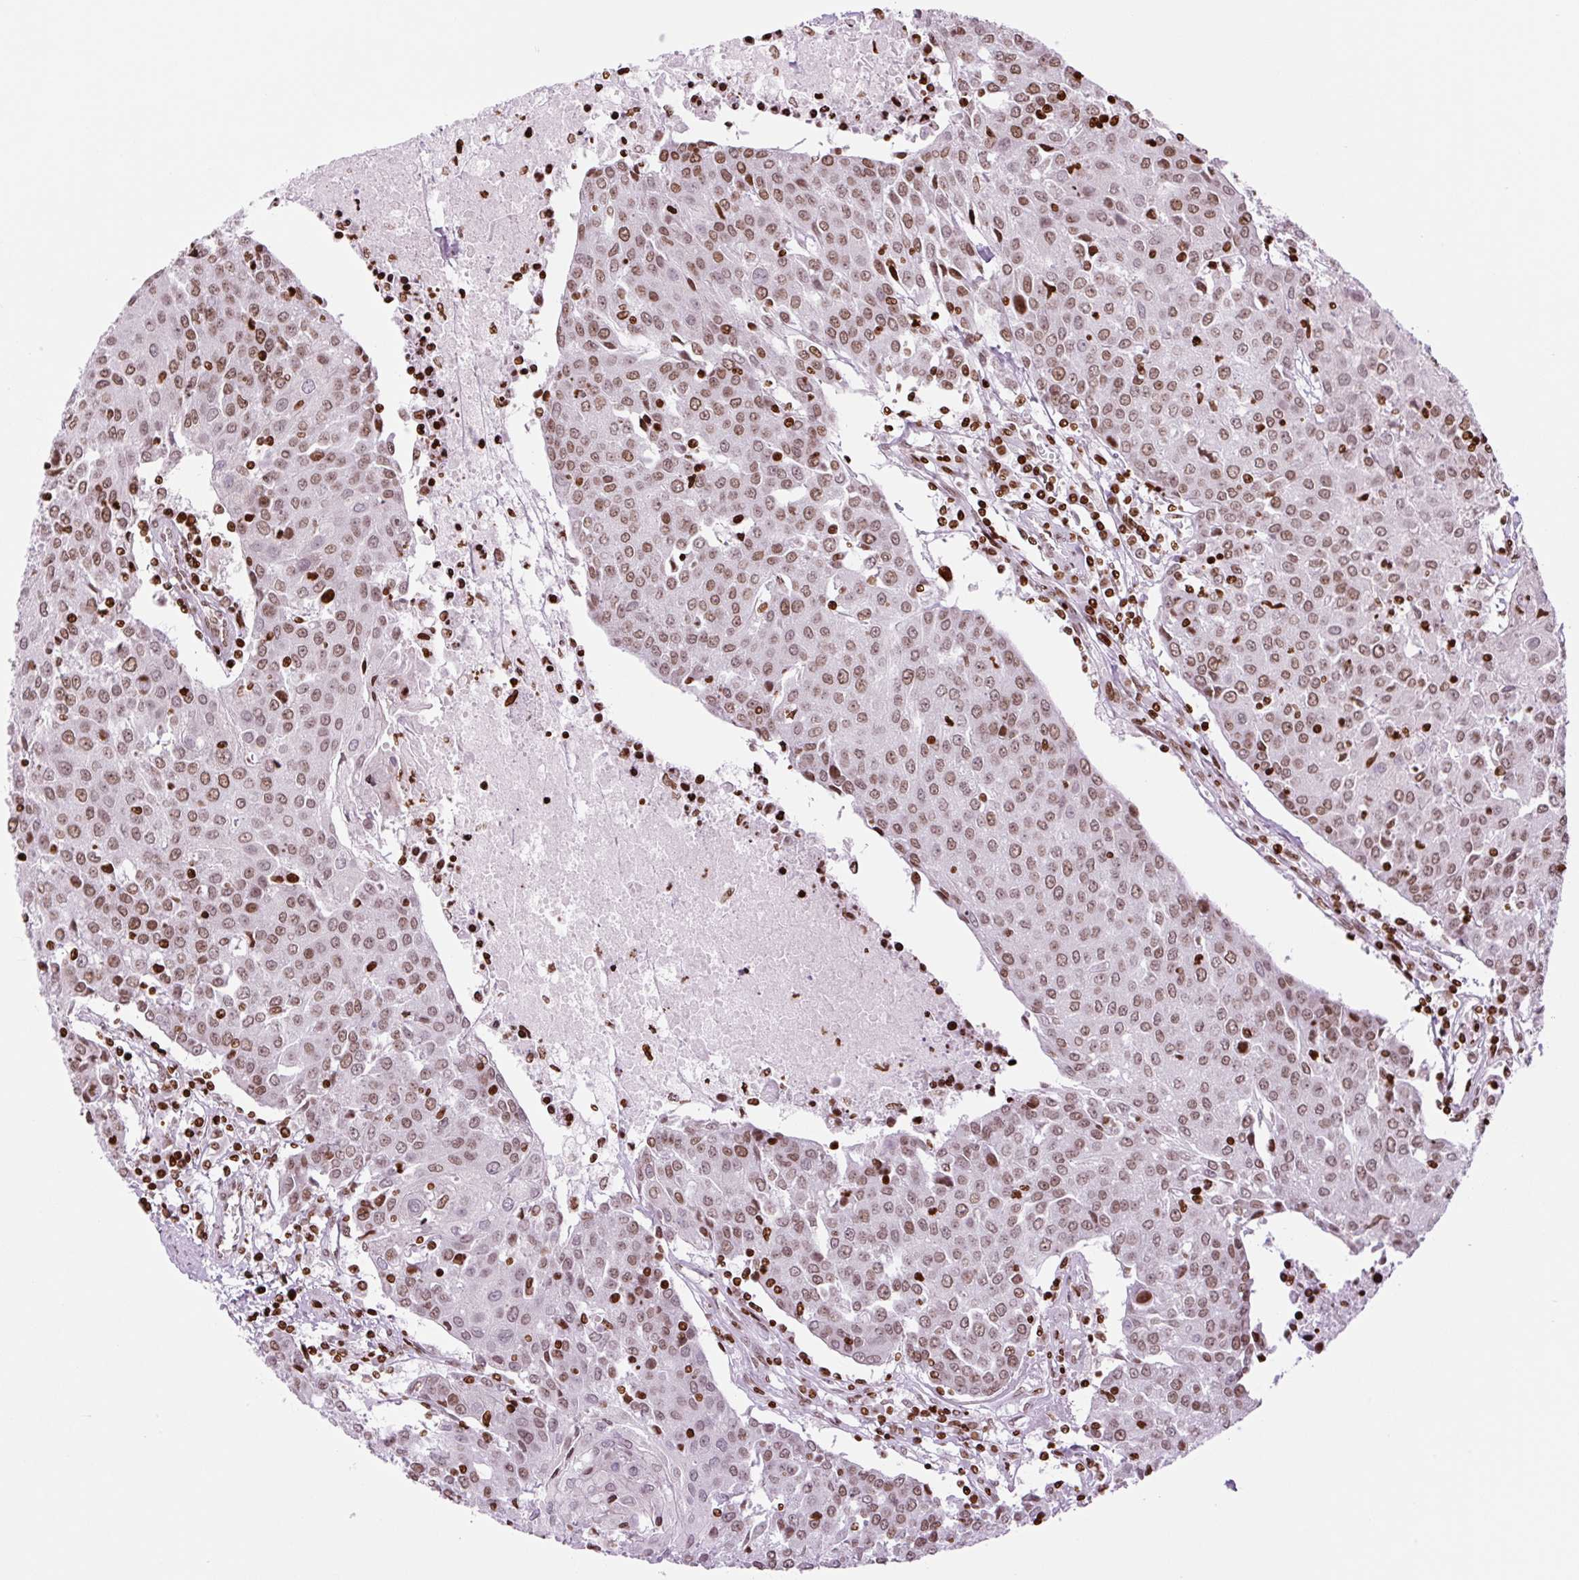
{"staining": {"intensity": "moderate", "quantity": ">75%", "location": "nuclear"}, "tissue": "urothelial cancer", "cell_type": "Tumor cells", "image_type": "cancer", "snomed": [{"axis": "morphology", "description": "Urothelial carcinoma, High grade"}, {"axis": "topography", "description": "Urinary bladder"}], "caption": "Protein staining shows moderate nuclear expression in about >75% of tumor cells in urothelial carcinoma (high-grade).", "gene": "H1-3", "patient": {"sex": "female", "age": 85}}